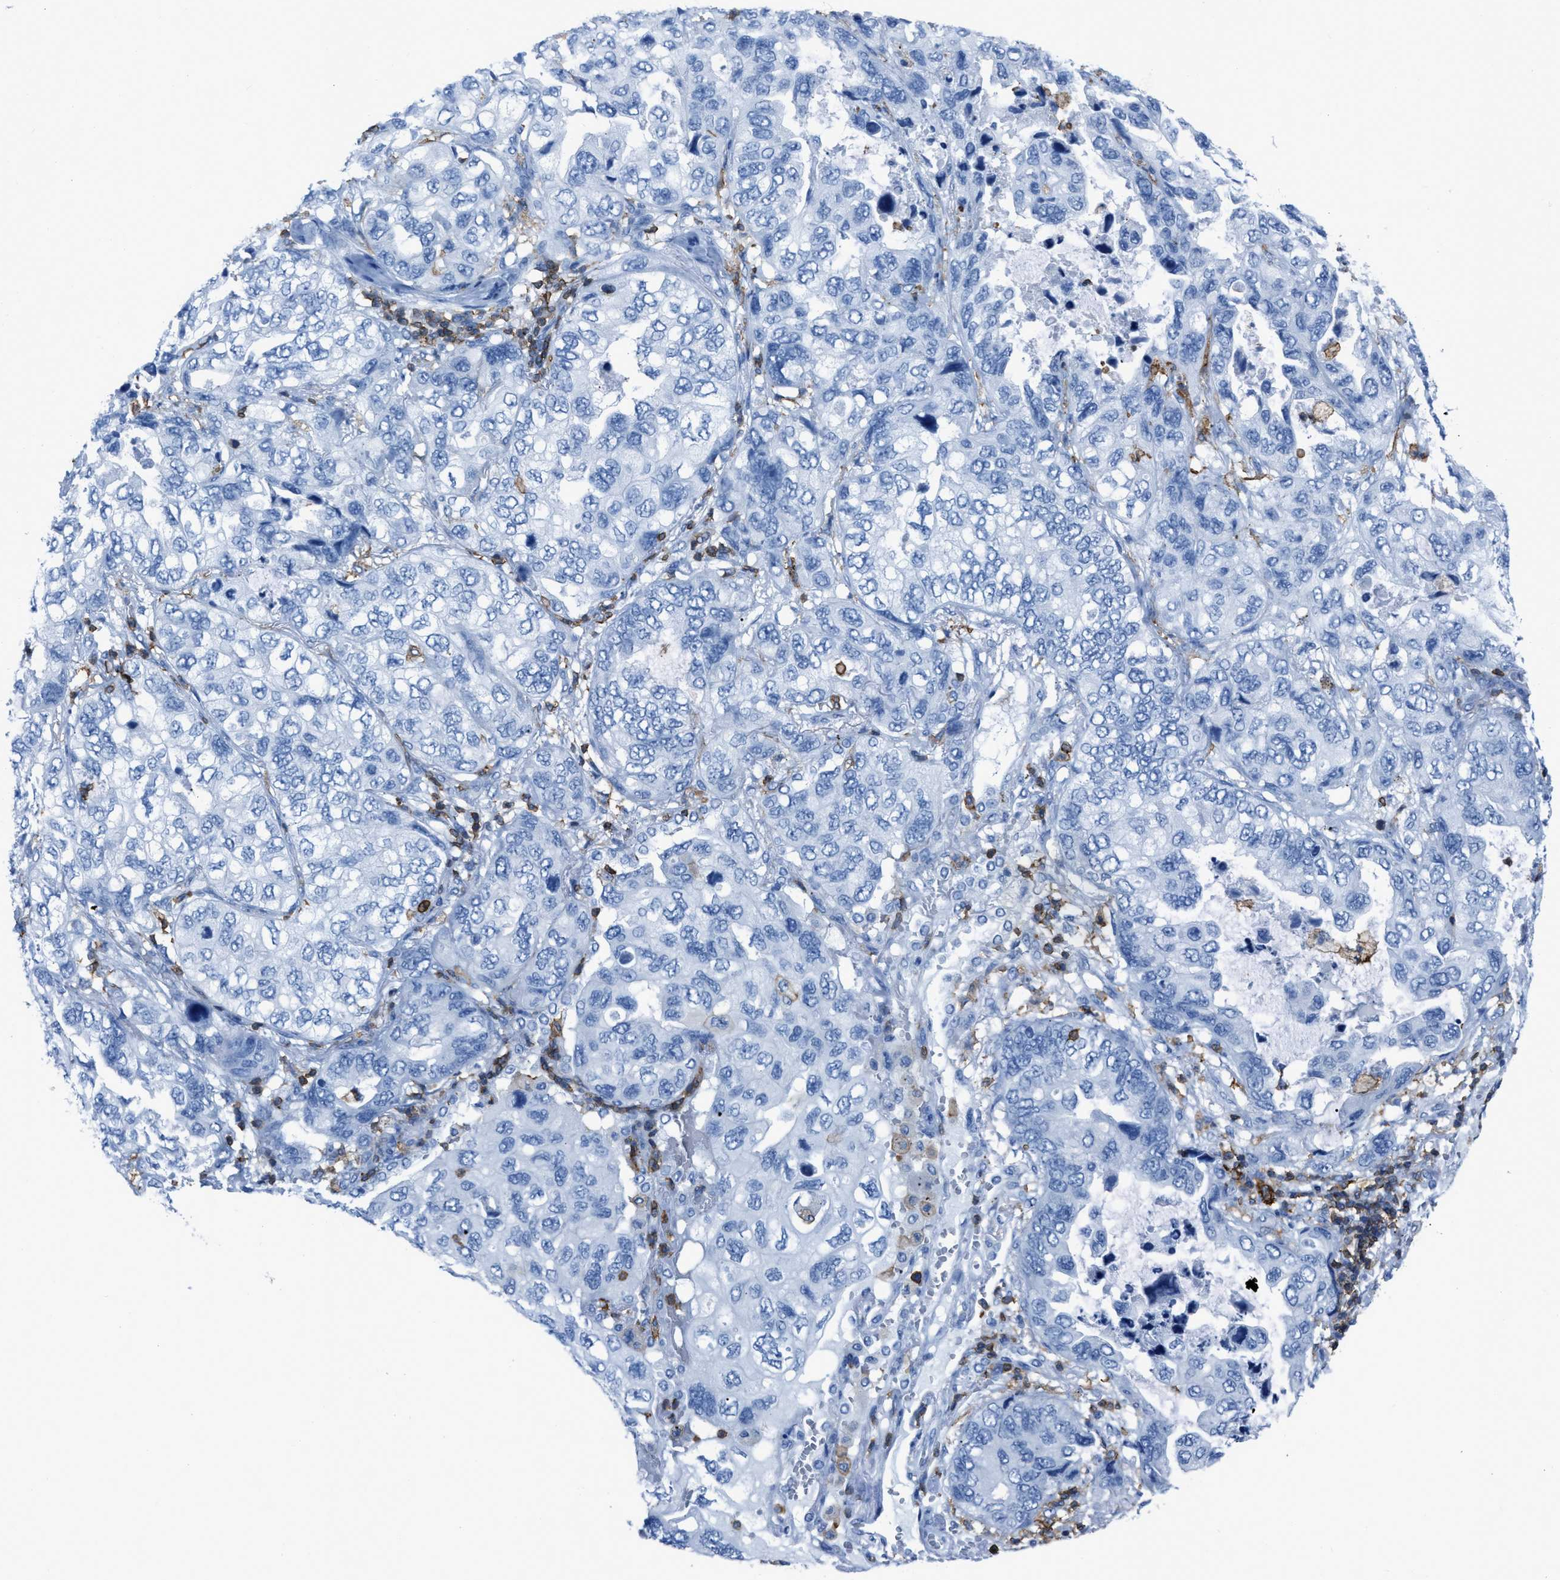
{"staining": {"intensity": "negative", "quantity": "none", "location": "none"}, "tissue": "lung cancer", "cell_type": "Tumor cells", "image_type": "cancer", "snomed": [{"axis": "morphology", "description": "Squamous cell carcinoma, NOS"}, {"axis": "topography", "description": "Lung"}], "caption": "Human lung squamous cell carcinoma stained for a protein using IHC shows no expression in tumor cells.", "gene": "LSP1", "patient": {"sex": "female", "age": 73}}